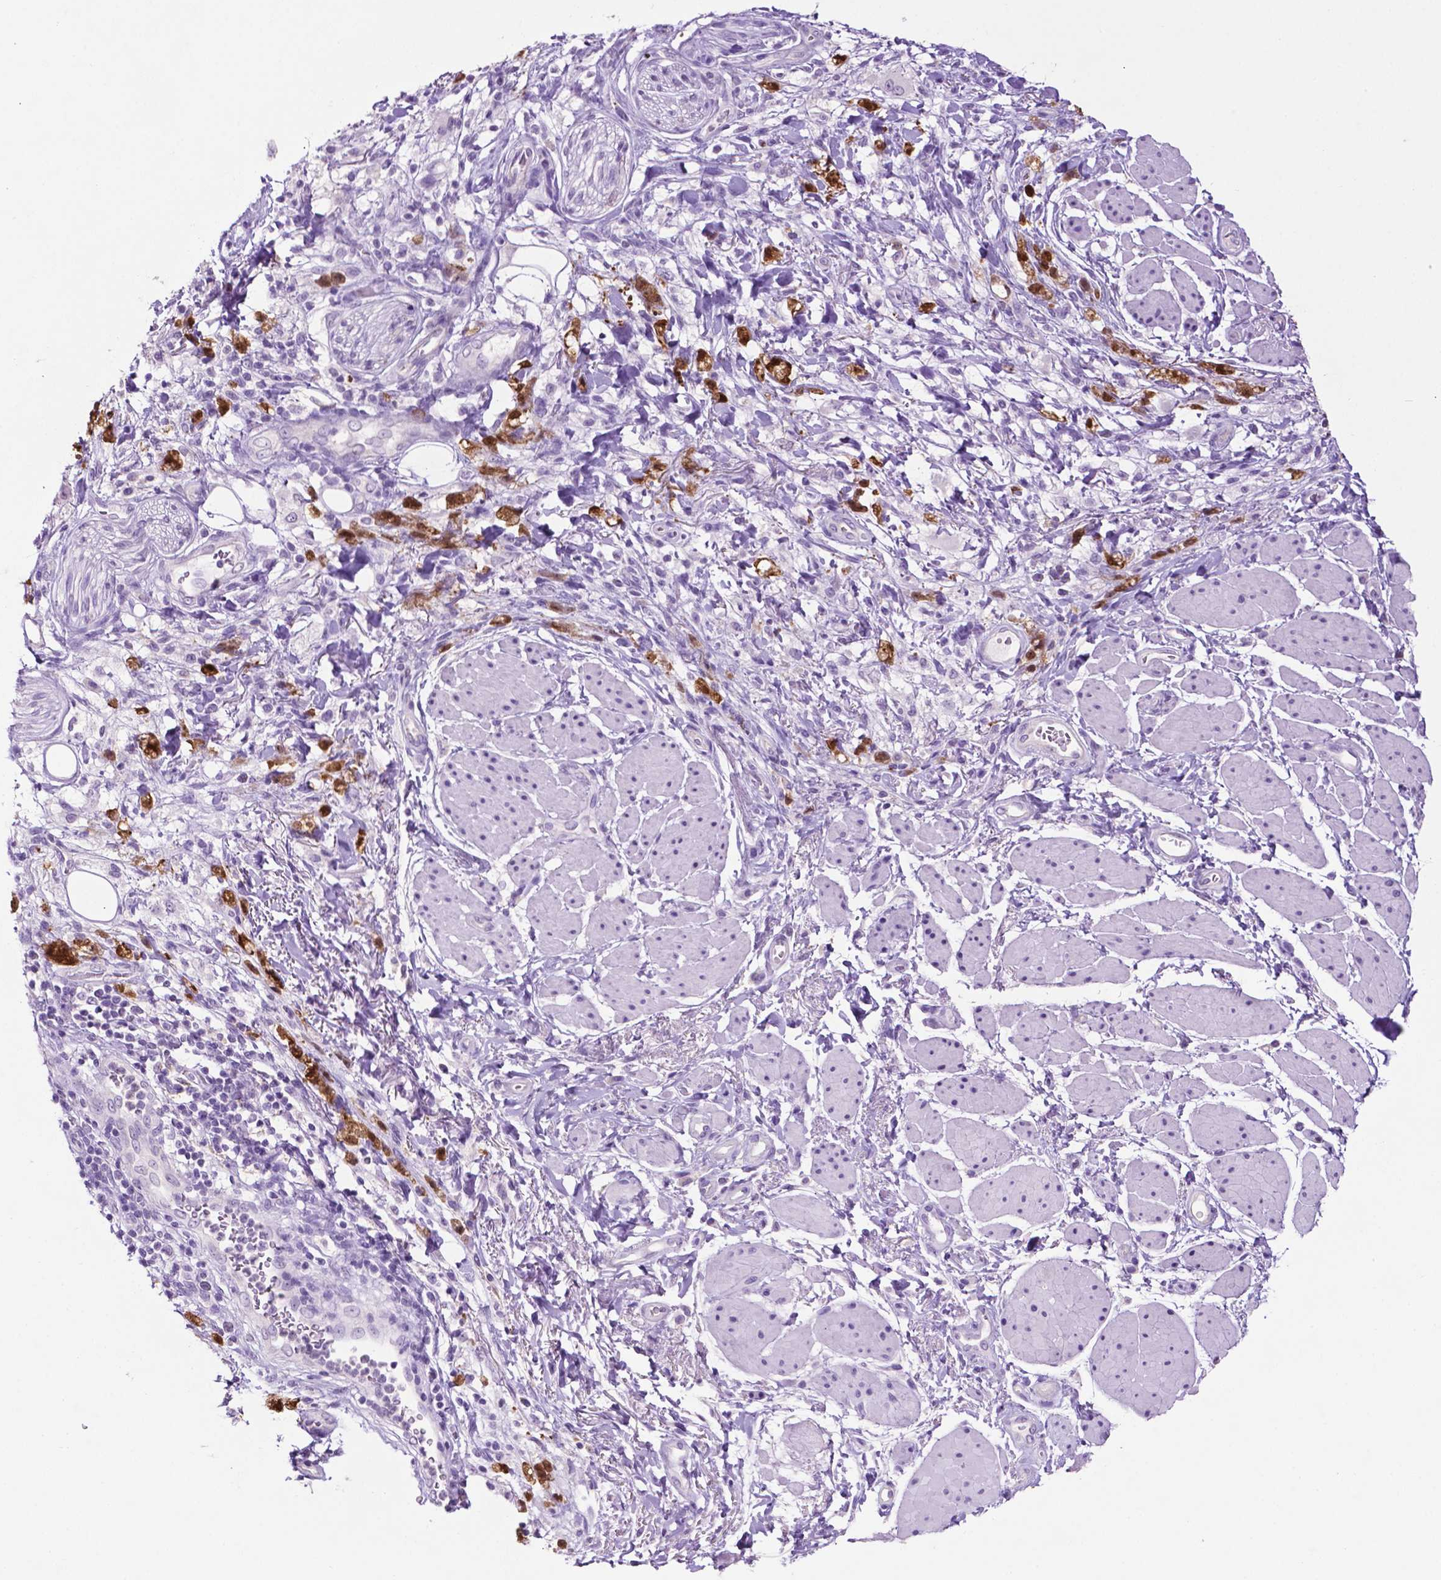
{"staining": {"intensity": "moderate", "quantity": ">75%", "location": "cytoplasmic/membranous,nuclear"}, "tissue": "stomach cancer", "cell_type": "Tumor cells", "image_type": "cancer", "snomed": [{"axis": "morphology", "description": "Adenocarcinoma, NOS"}, {"axis": "topography", "description": "Stomach"}], "caption": "Stomach cancer was stained to show a protein in brown. There is medium levels of moderate cytoplasmic/membranous and nuclear staining in approximately >75% of tumor cells. (brown staining indicates protein expression, while blue staining denotes nuclei).", "gene": "PHGR1", "patient": {"sex": "female", "age": 60}}